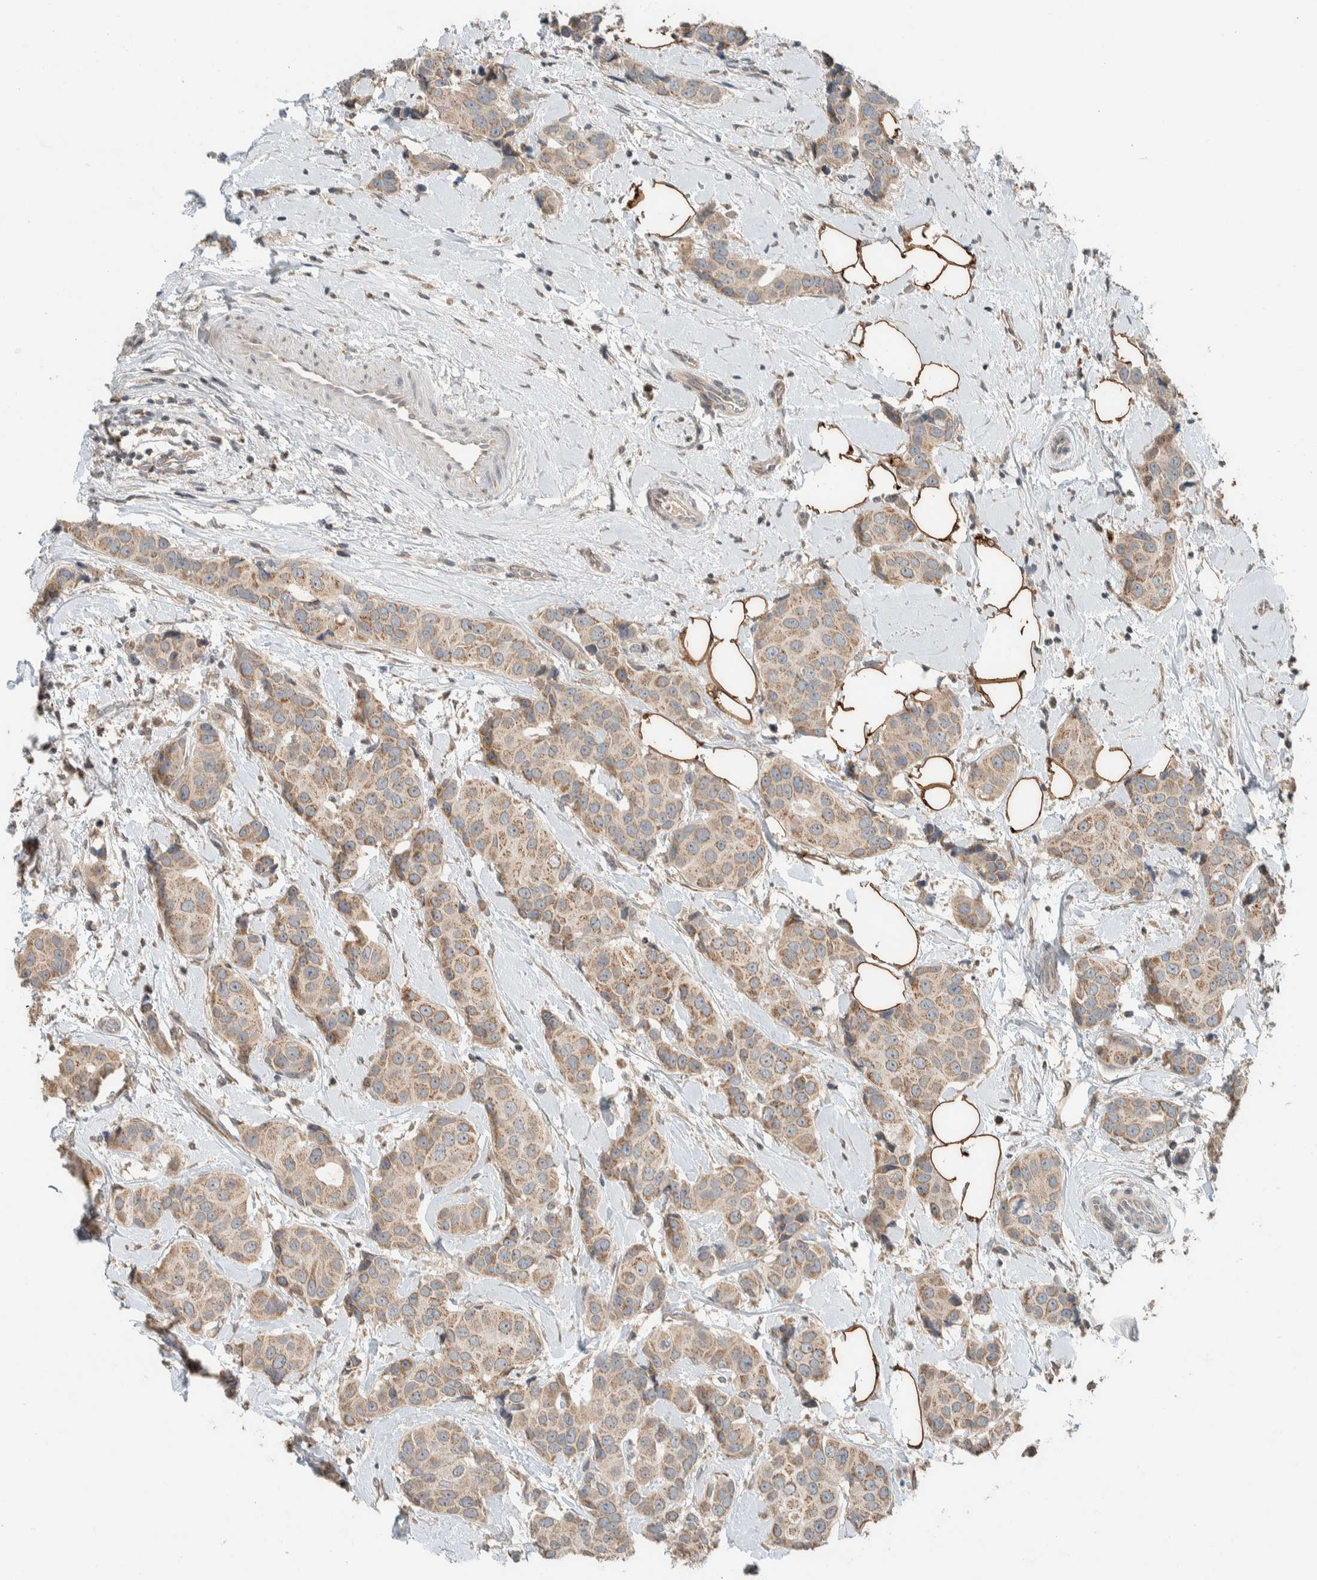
{"staining": {"intensity": "weak", "quantity": ">75%", "location": "cytoplasmic/membranous"}, "tissue": "breast cancer", "cell_type": "Tumor cells", "image_type": "cancer", "snomed": [{"axis": "morphology", "description": "Normal tissue, NOS"}, {"axis": "morphology", "description": "Duct carcinoma"}, {"axis": "topography", "description": "Breast"}], "caption": "Breast cancer (infiltrating ductal carcinoma) stained with a protein marker shows weak staining in tumor cells.", "gene": "NBR1", "patient": {"sex": "female", "age": 39}}